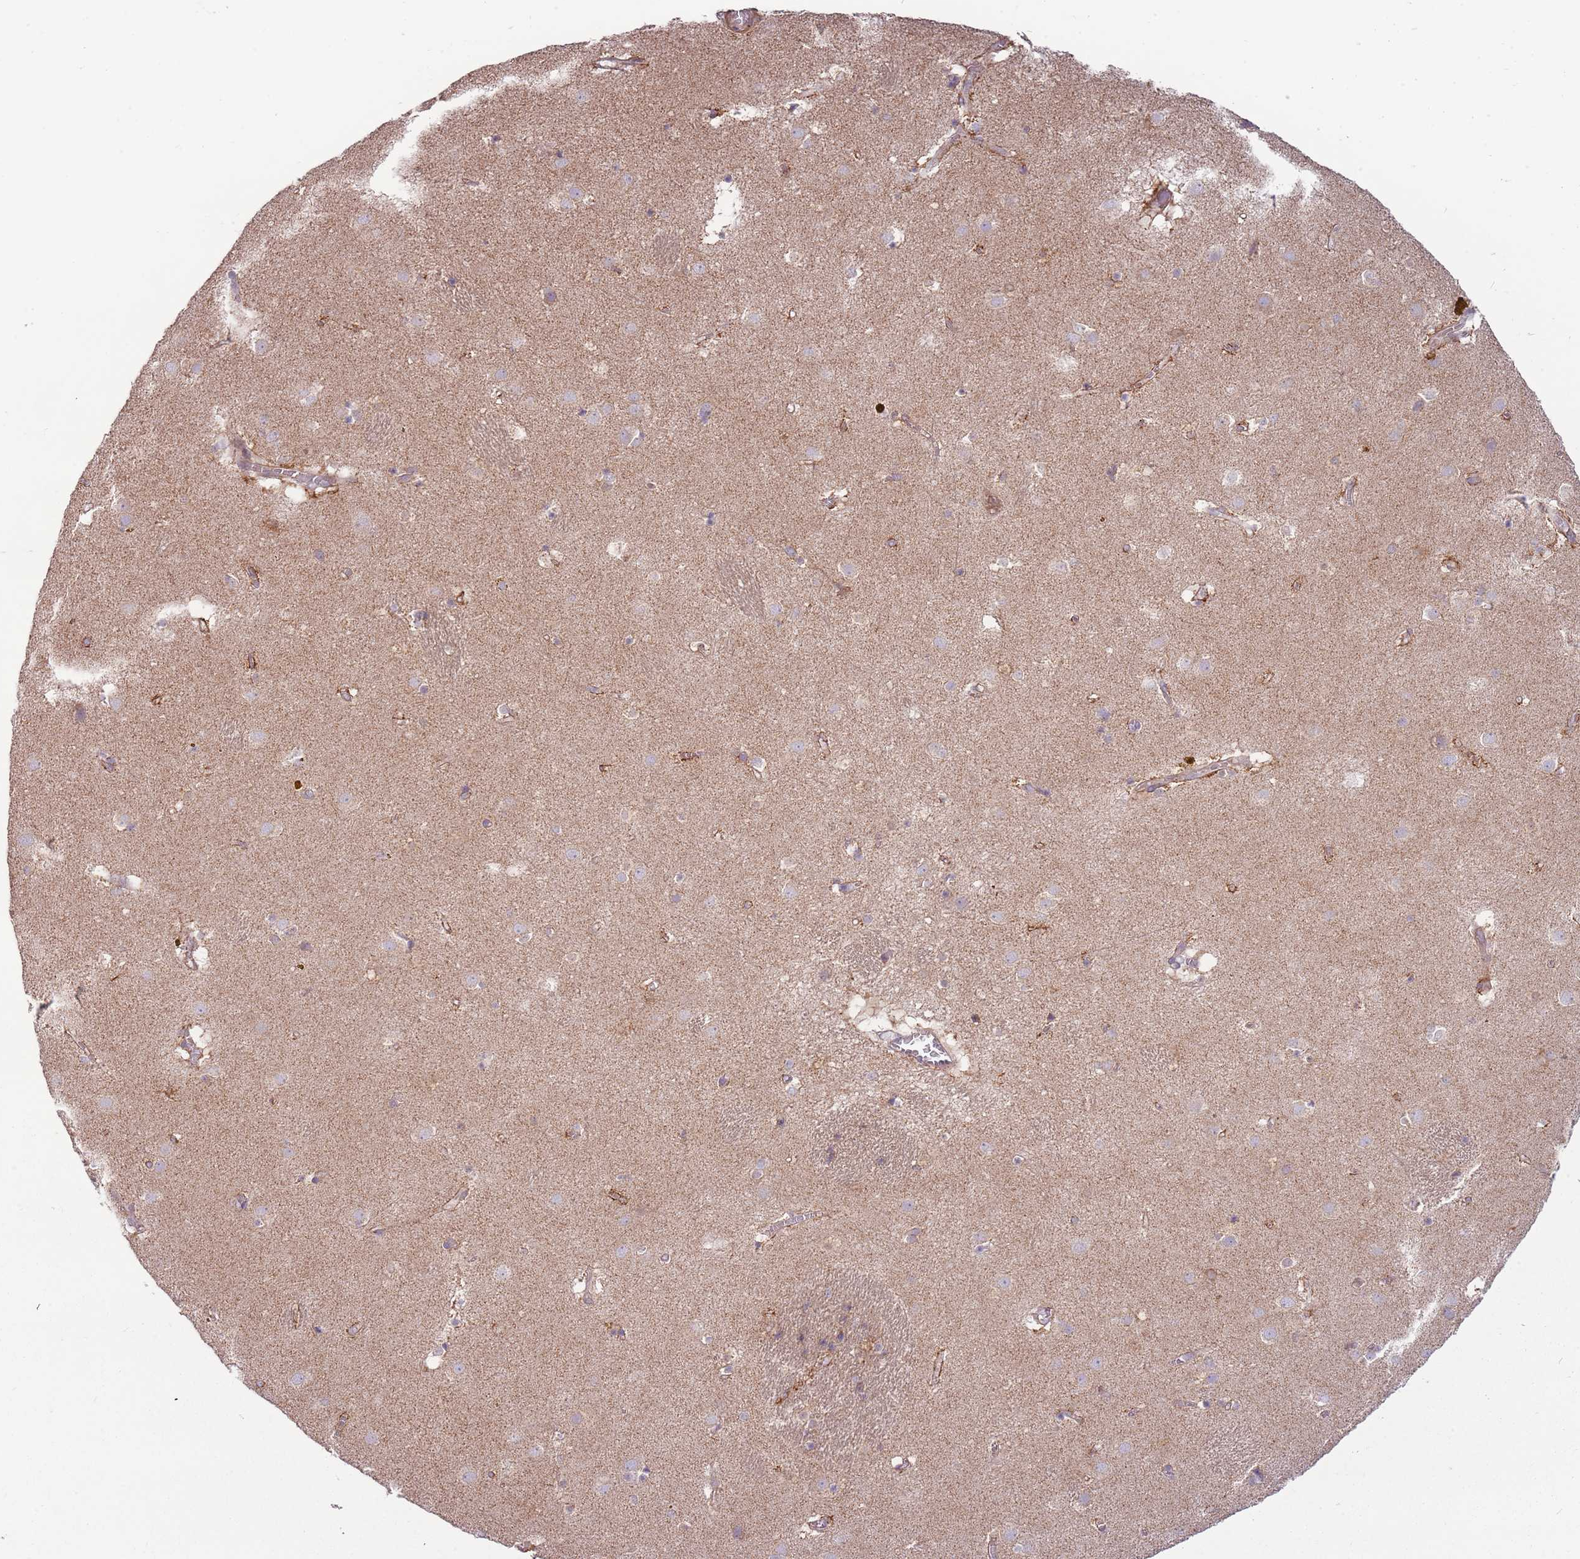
{"staining": {"intensity": "weak", "quantity": "25%-75%", "location": "cytoplasmic/membranous"}, "tissue": "caudate", "cell_type": "Glial cells", "image_type": "normal", "snomed": [{"axis": "morphology", "description": "Normal tissue, NOS"}, {"axis": "topography", "description": "Lateral ventricle wall"}], "caption": "Immunohistochemistry (DAB) staining of benign caudate displays weak cytoplasmic/membranous protein positivity in about 25%-75% of glial cells. Nuclei are stained in blue.", "gene": "DTD2", "patient": {"sex": "male", "age": 70}}